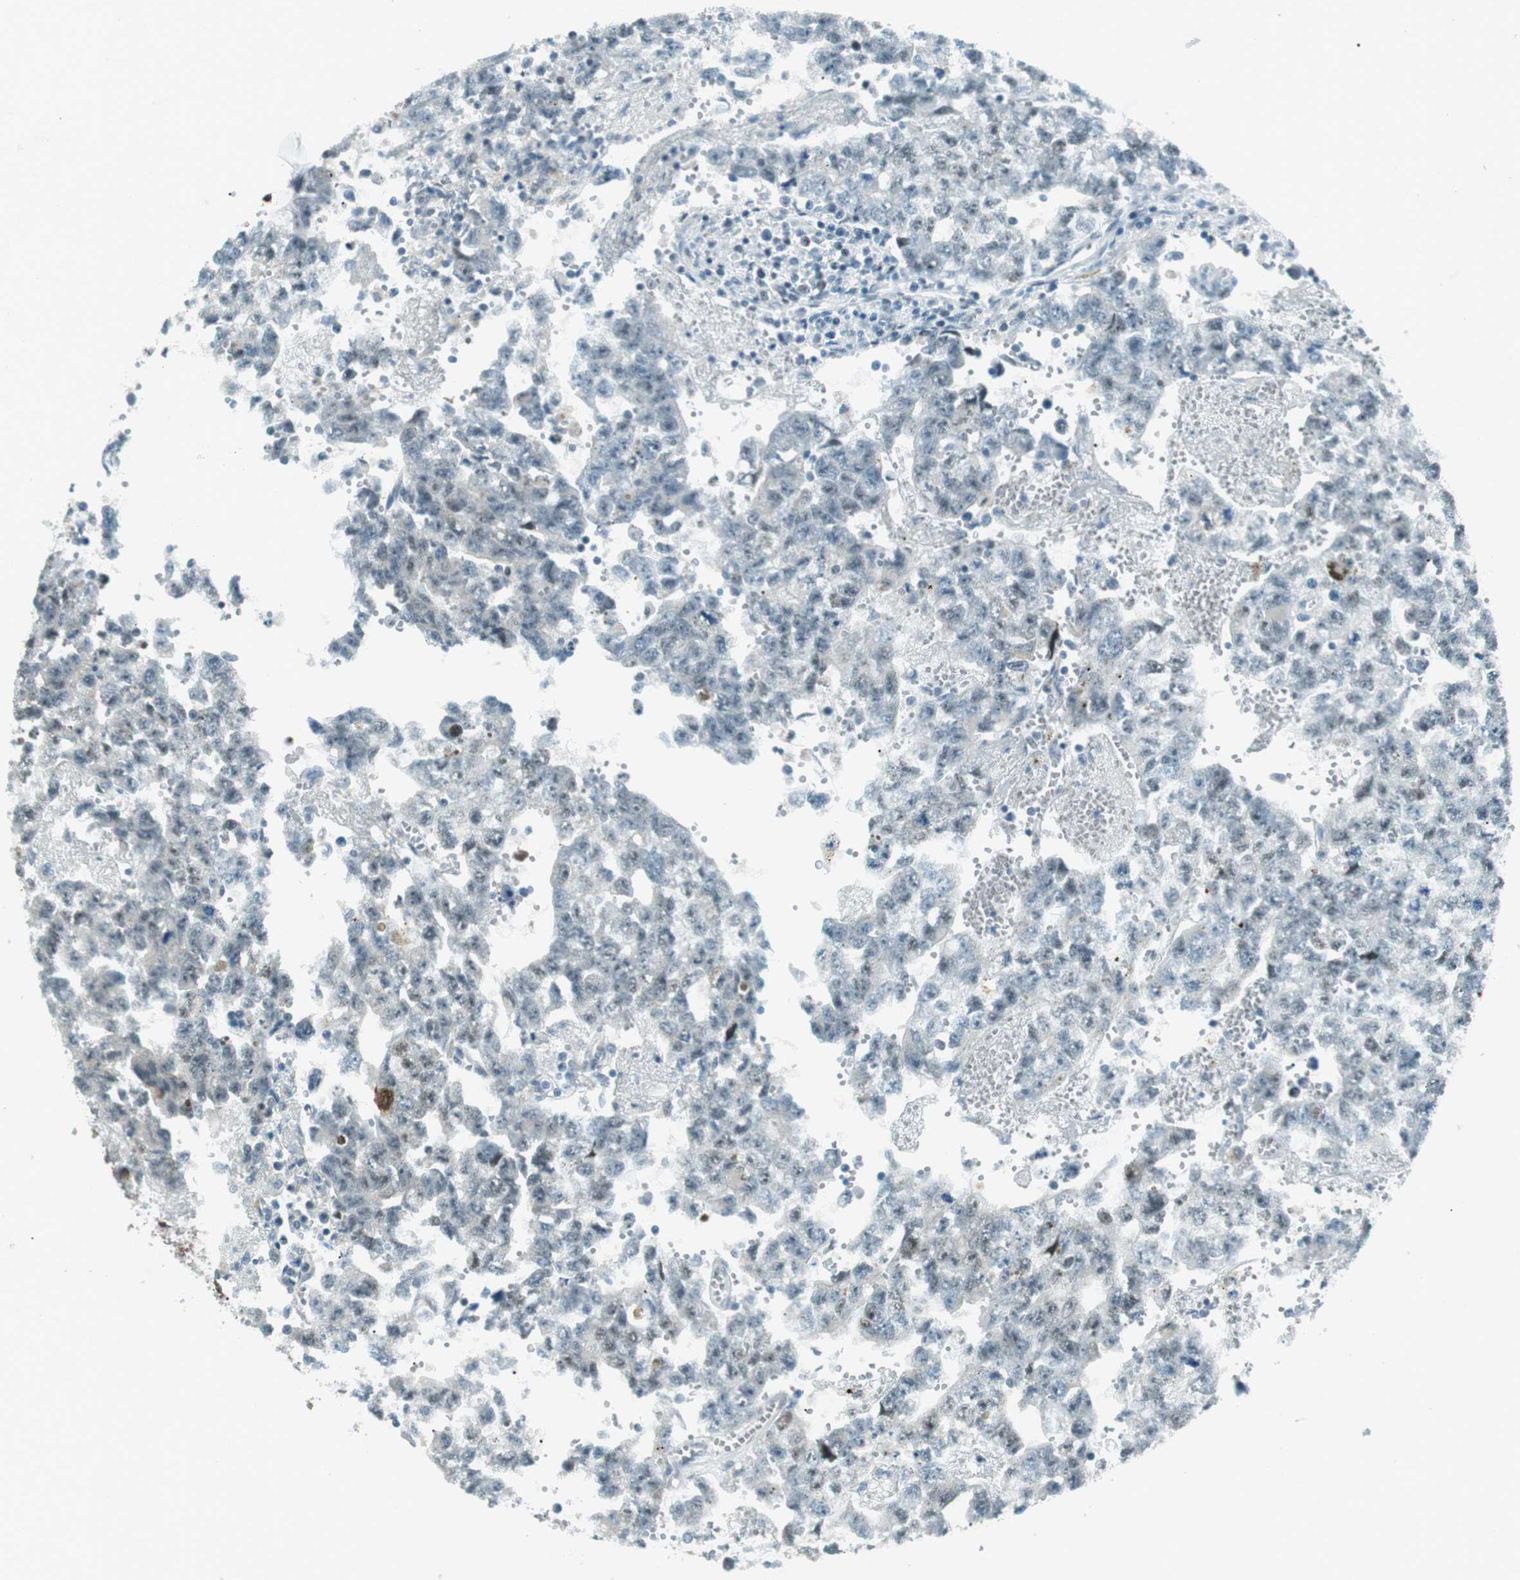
{"staining": {"intensity": "moderate", "quantity": "25%-75%", "location": "nuclear"}, "tissue": "testis cancer", "cell_type": "Tumor cells", "image_type": "cancer", "snomed": [{"axis": "morphology", "description": "Seminoma, NOS"}, {"axis": "morphology", "description": "Carcinoma, Embryonal, NOS"}, {"axis": "topography", "description": "Testis"}], "caption": "An immunohistochemistry photomicrograph of neoplastic tissue is shown. Protein staining in brown highlights moderate nuclear positivity in testis cancer within tumor cells.", "gene": "PJA1", "patient": {"sex": "male", "age": 38}}